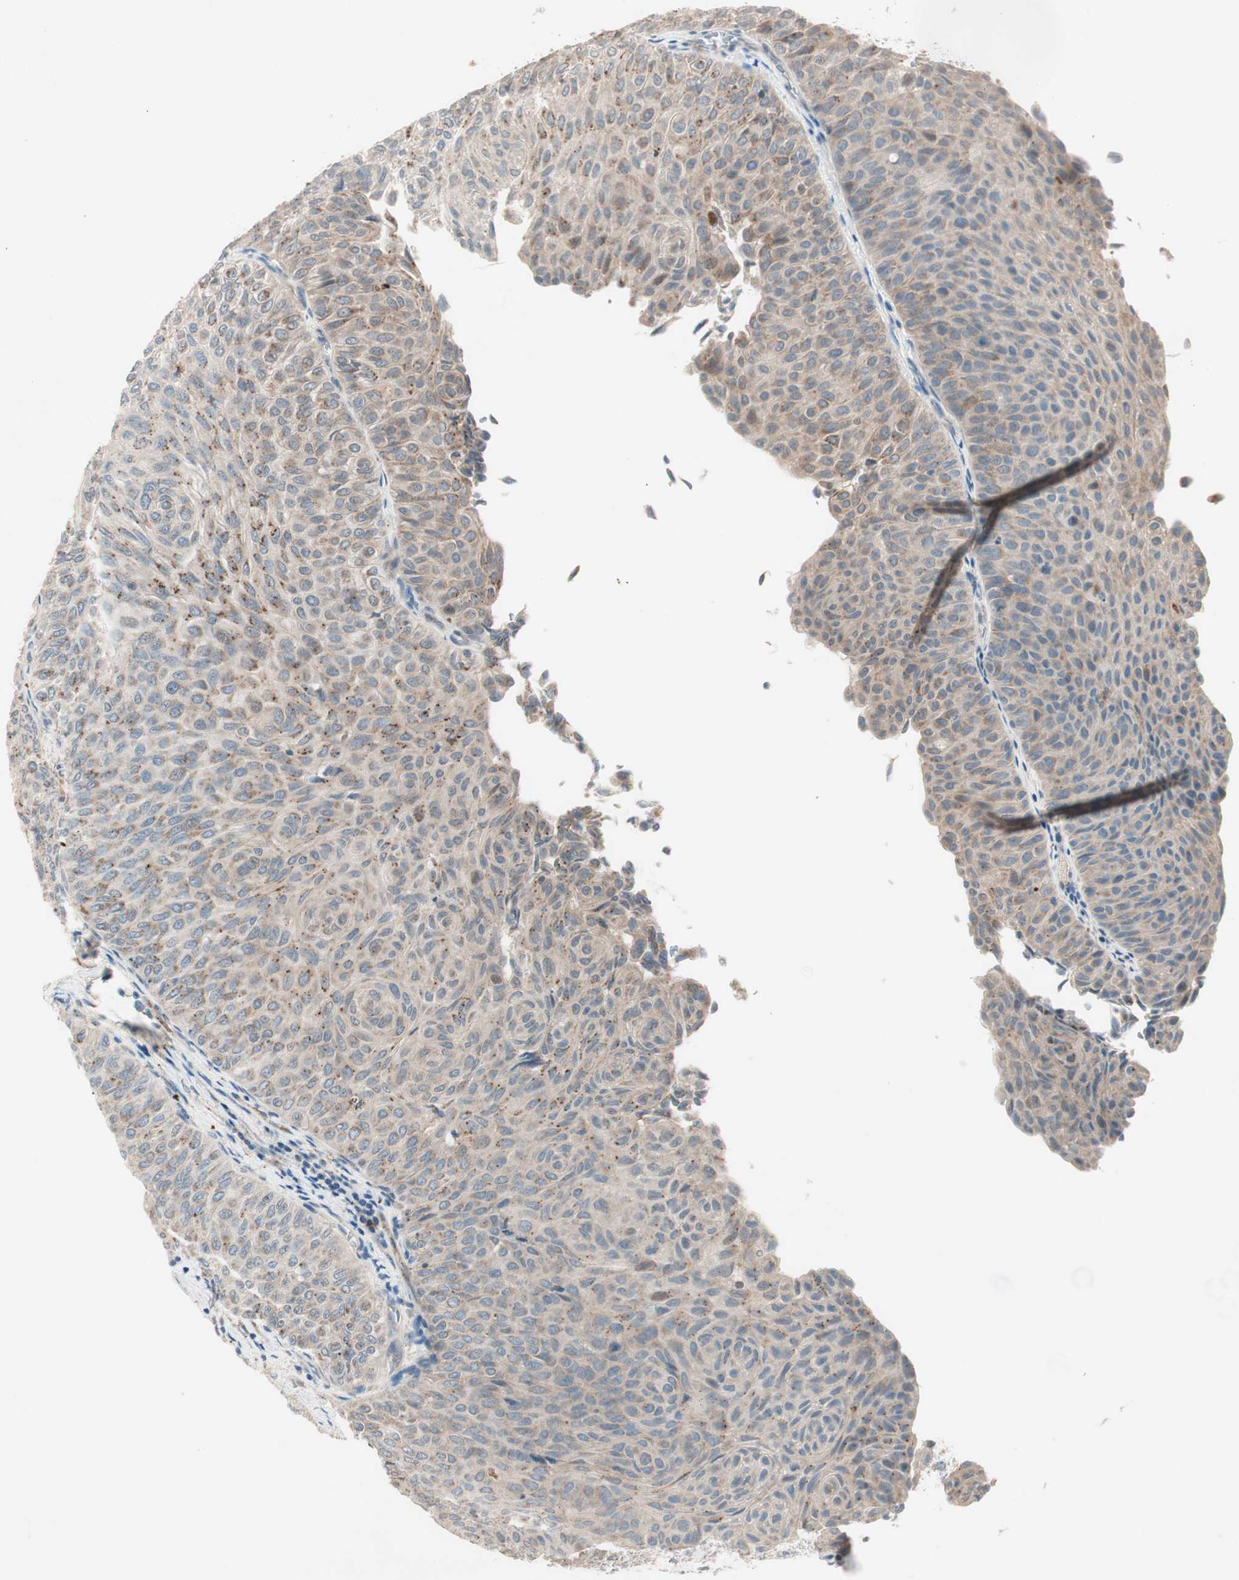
{"staining": {"intensity": "weak", "quantity": "25%-75%", "location": "cytoplasmic/membranous"}, "tissue": "urothelial cancer", "cell_type": "Tumor cells", "image_type": "cancer", "snomed": [{"axis": "morphology", "description": "Urothelial carcinoma, Low grade"}, {"axis": "topography", "description": "Urinary bladder"}], "caption": "Tumor cells reveal low levels of weak cytoplasmic/membranous staining in approximately 25%-75% of cells in human urothelial cancer.", "gene": "FGFR4", "patient": {"sex": "male", "age": 78}}